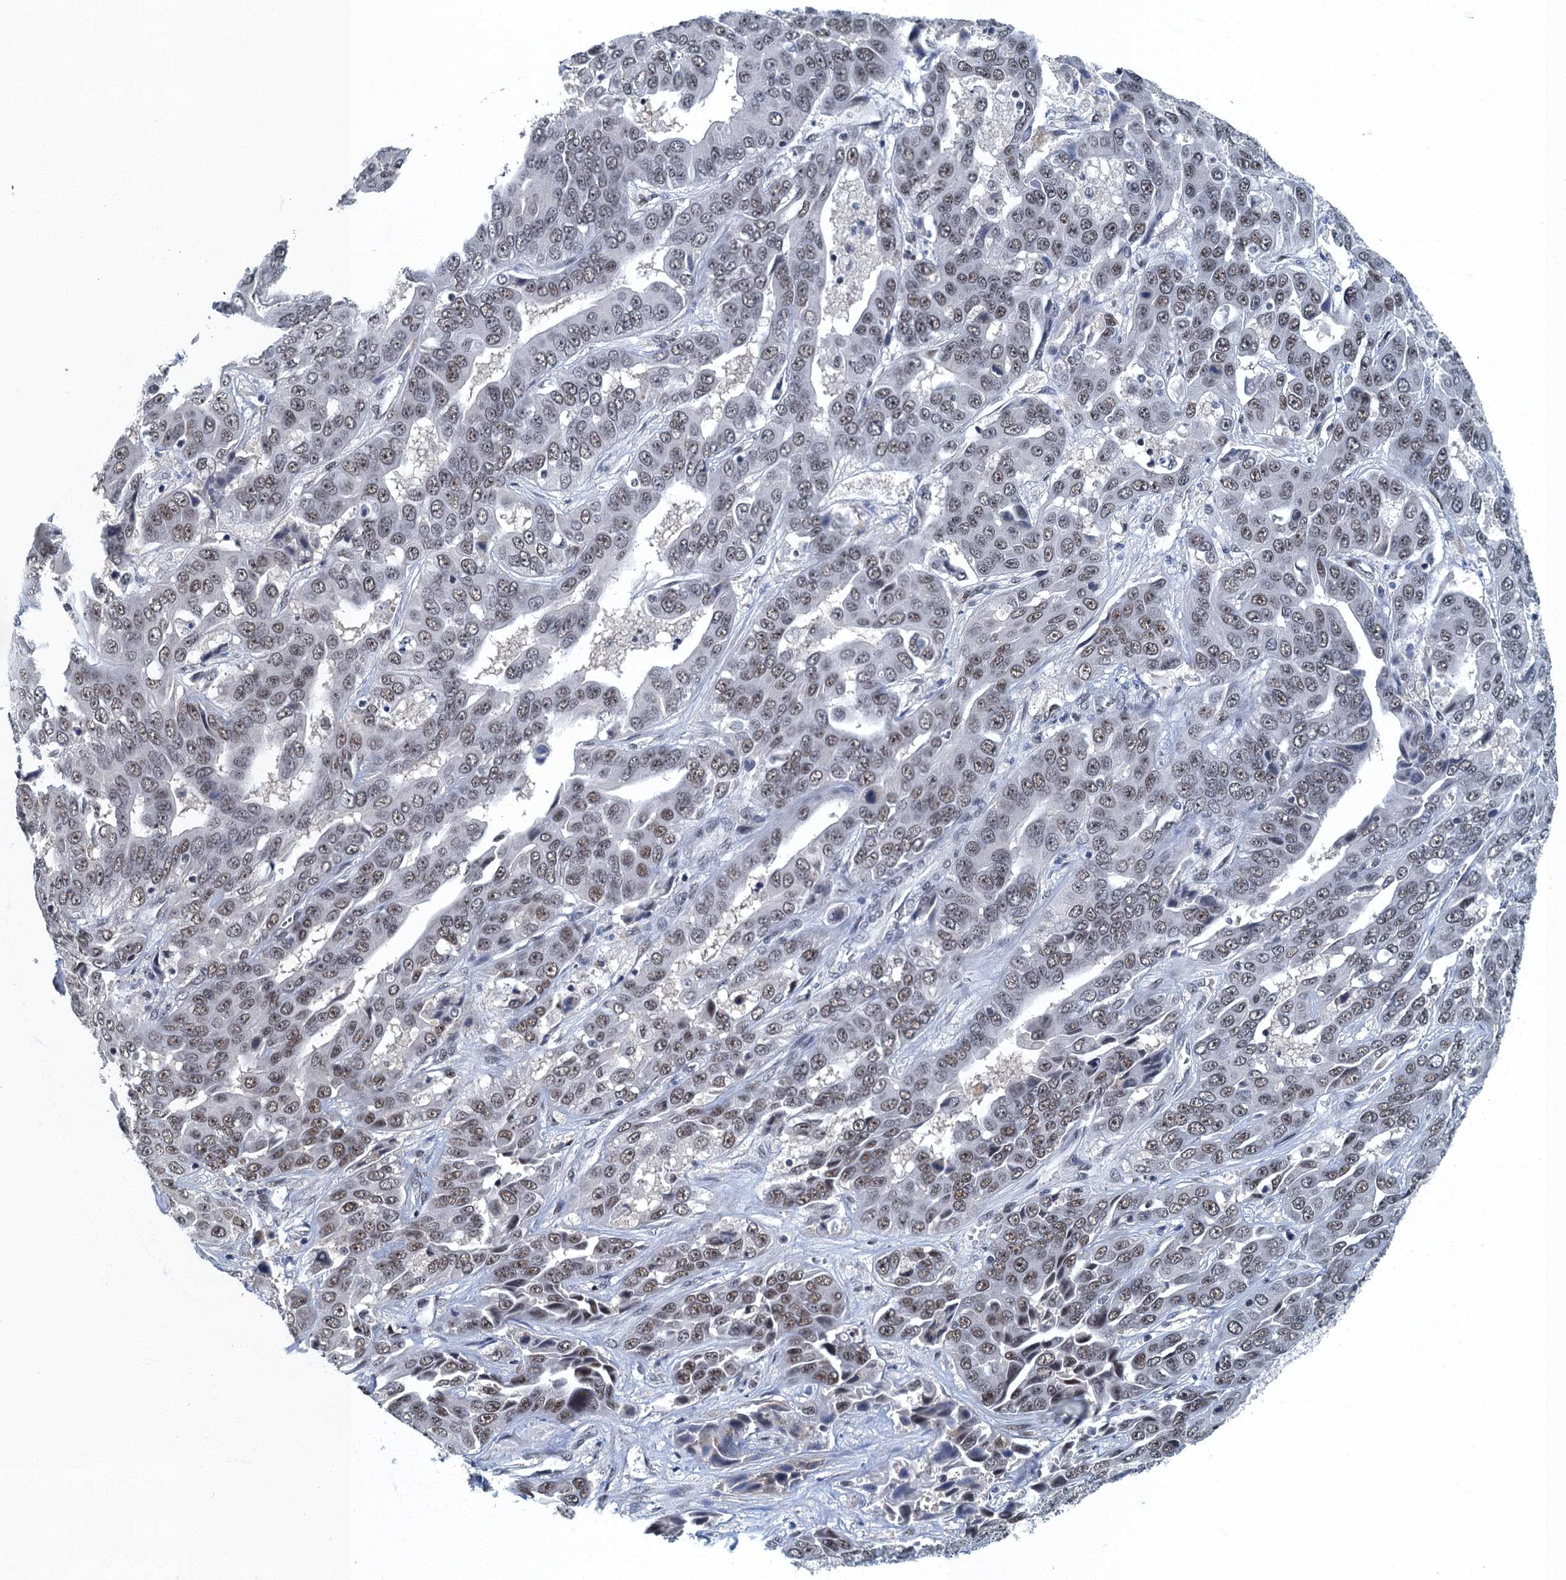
{"staining": {"intensity": "moderate", "quantity": ">75%", "location": "nuclear"}, "tissue": "liver cancer", "cell_type": "Tumor cells", "image_type": "cancer", "snomed": [{"axis": "morphology", "description": "Cholangiocarcinoma"}, {"axis": "topography", "description": "Liver"}], "caption": "IHC staining of liver cholangiocarcinoma, which displays medium levels of moderate nuclear positivity in about >75% of tumor cells indicating moderate nuclear protein positivity. The staining was performed using DAB (3,3'-diaminobenzidine) (brown) for protein detection and nuclei were counterstained in hematoxylin (blue).", "gene": "GADL1", "patient": {"sex": "female", "age": 52}}